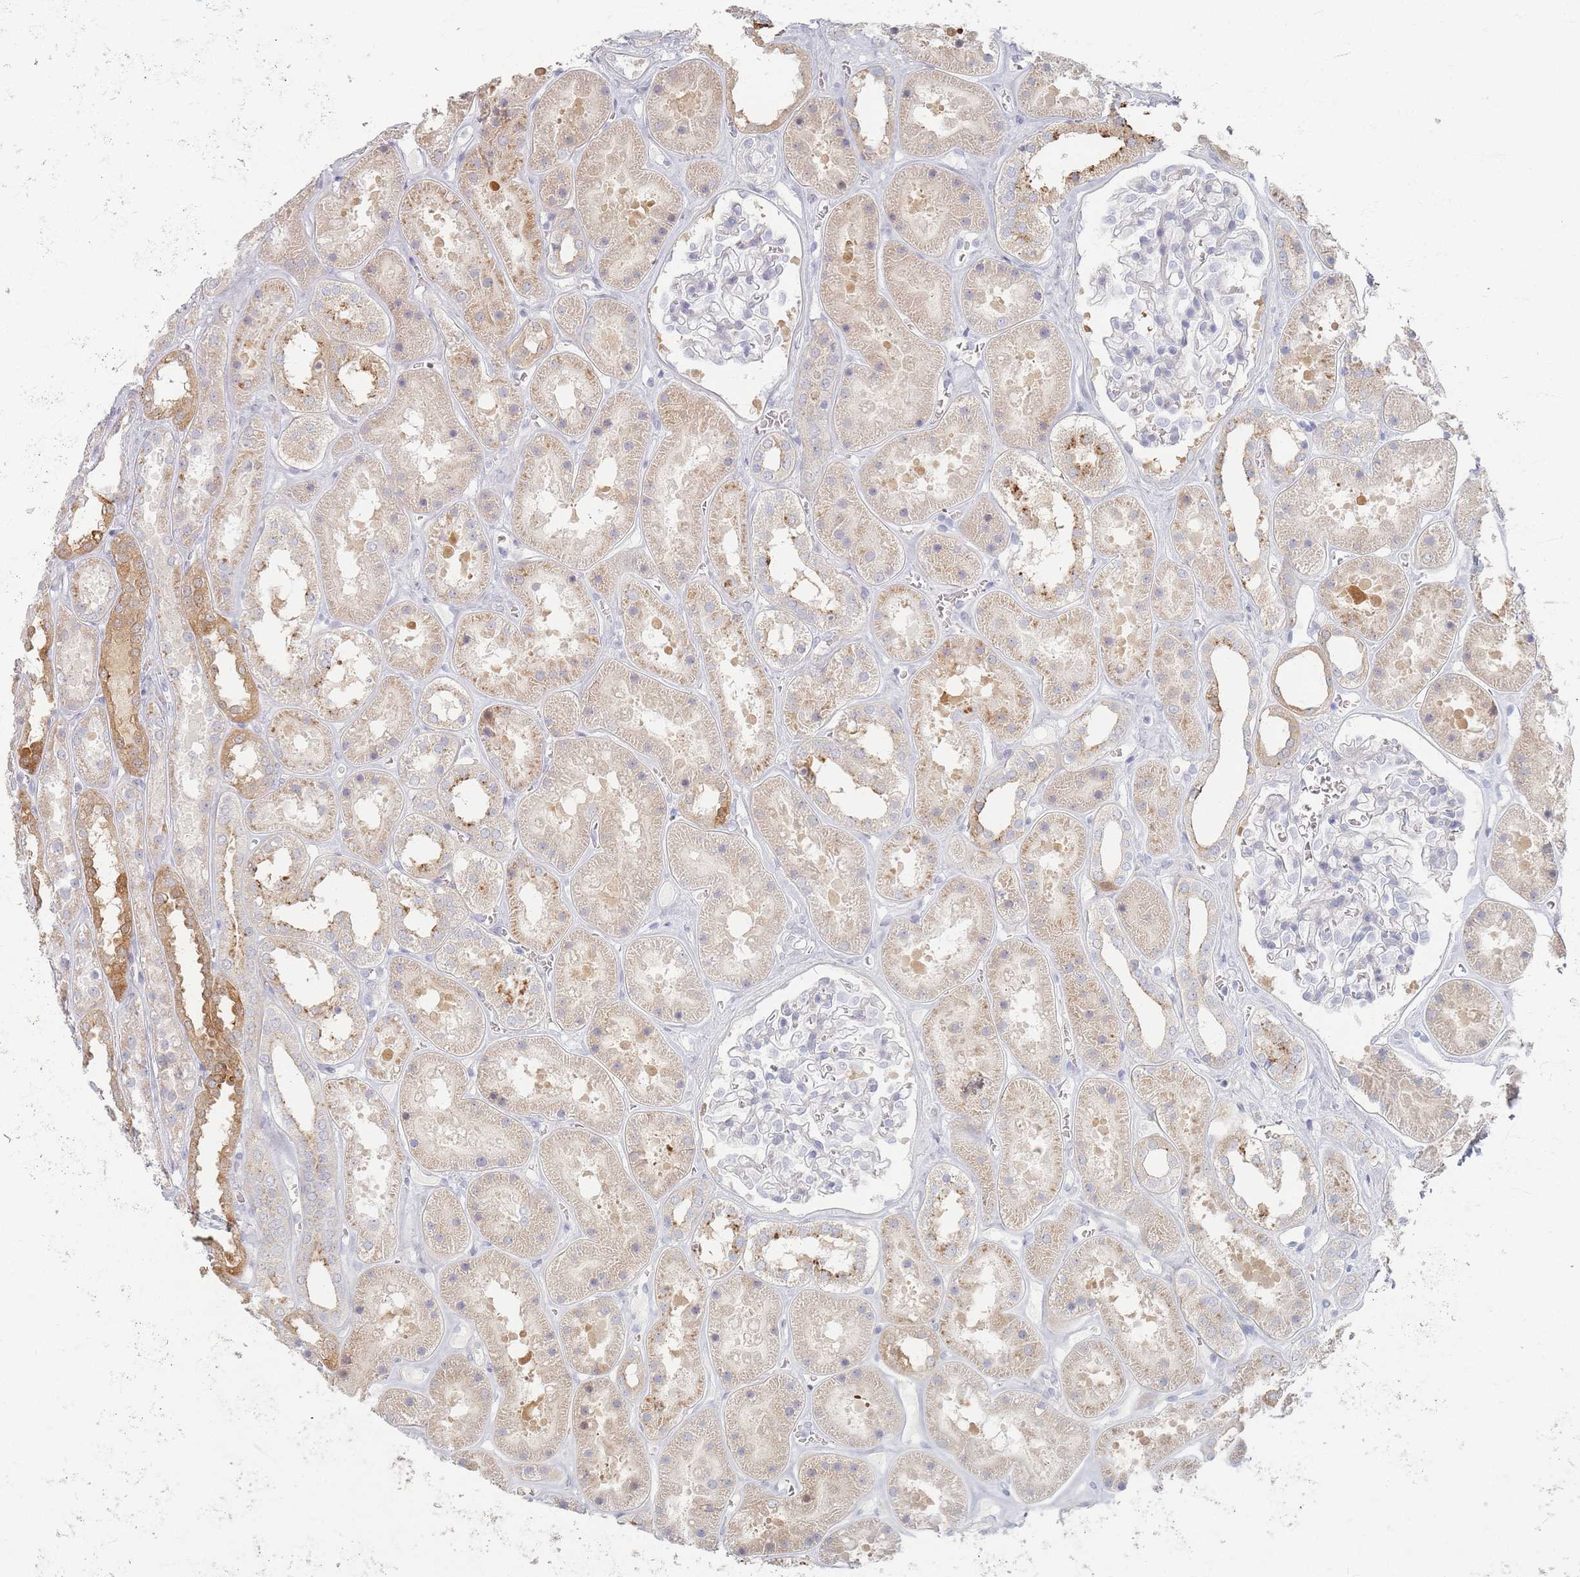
{"staining": {"intensity": "negative", "quantity": "none", "location": "none"}, "tissue": "kidney", "cell_type": "Cells in glomeruli", "image_type": "normal", "snomed": [{"axis": "morphology", "description": "Normal tissue, NOS"}, {"axis": "topography", "description": "Kidney"}], "caption": "This is an IHC image of benign kidney. There is no expression in cells in glomeruli.", "gene": "ENSG00000251357", "patient": {"sex": "female", "age": 41}}